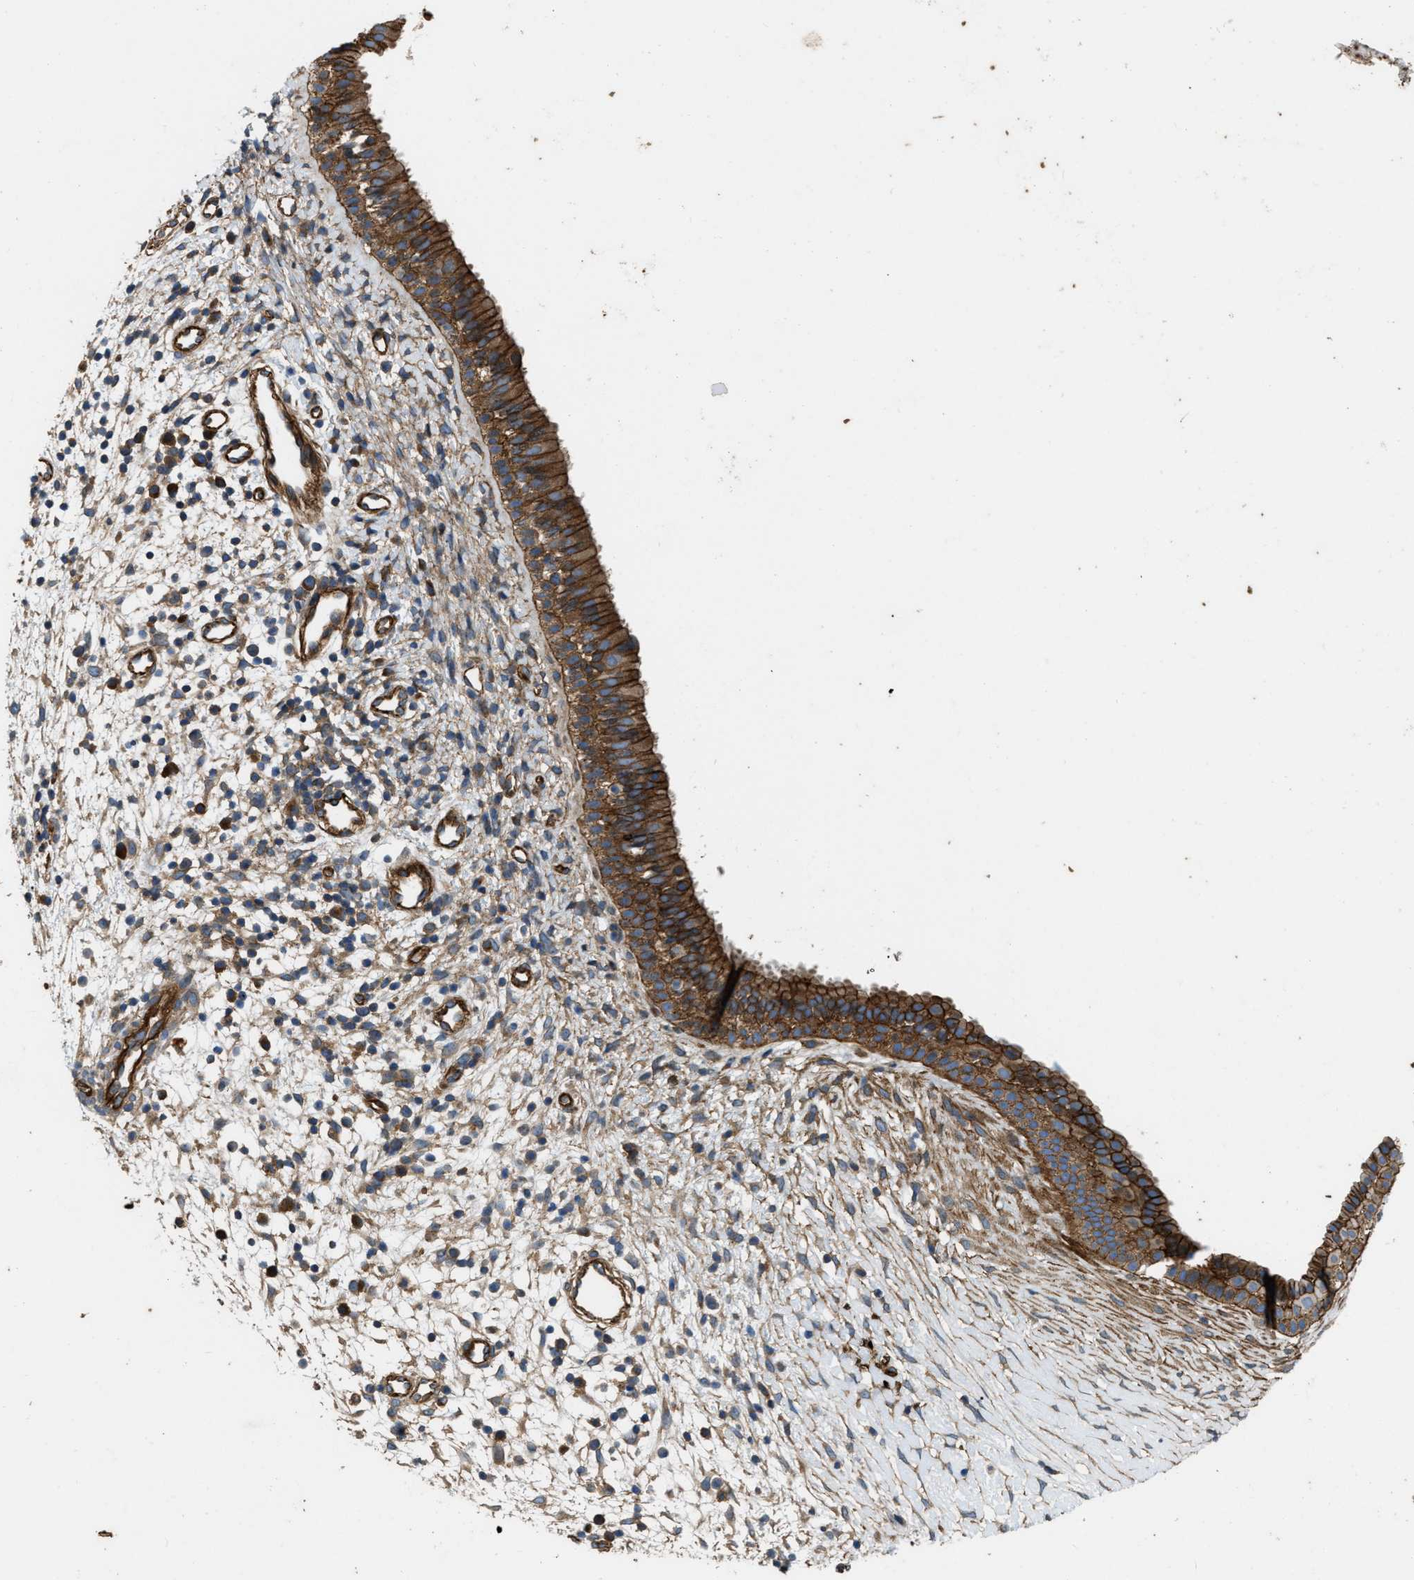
{"staining": {"intensity": "strong", "quantity": ">75%", "location": "cytoplasmic/membranous"}, "tissue": "nasopharynx", "cell_type": "Respiratory epithelial cells", "image_type": "normal", "snomed": [{"axis": "morphology", "description": "Normal tissue, NOS"}, {"axis": "topography", "description": "Nasopharynx"}], "caption": "Respiratory epithelial cells exhibit strong cytoplasmic/membranous staining in about >75% of cells in unremarkable nasopharynx.", "gene": "ERC1", "patient": {"sex": "male", "age": 22}}